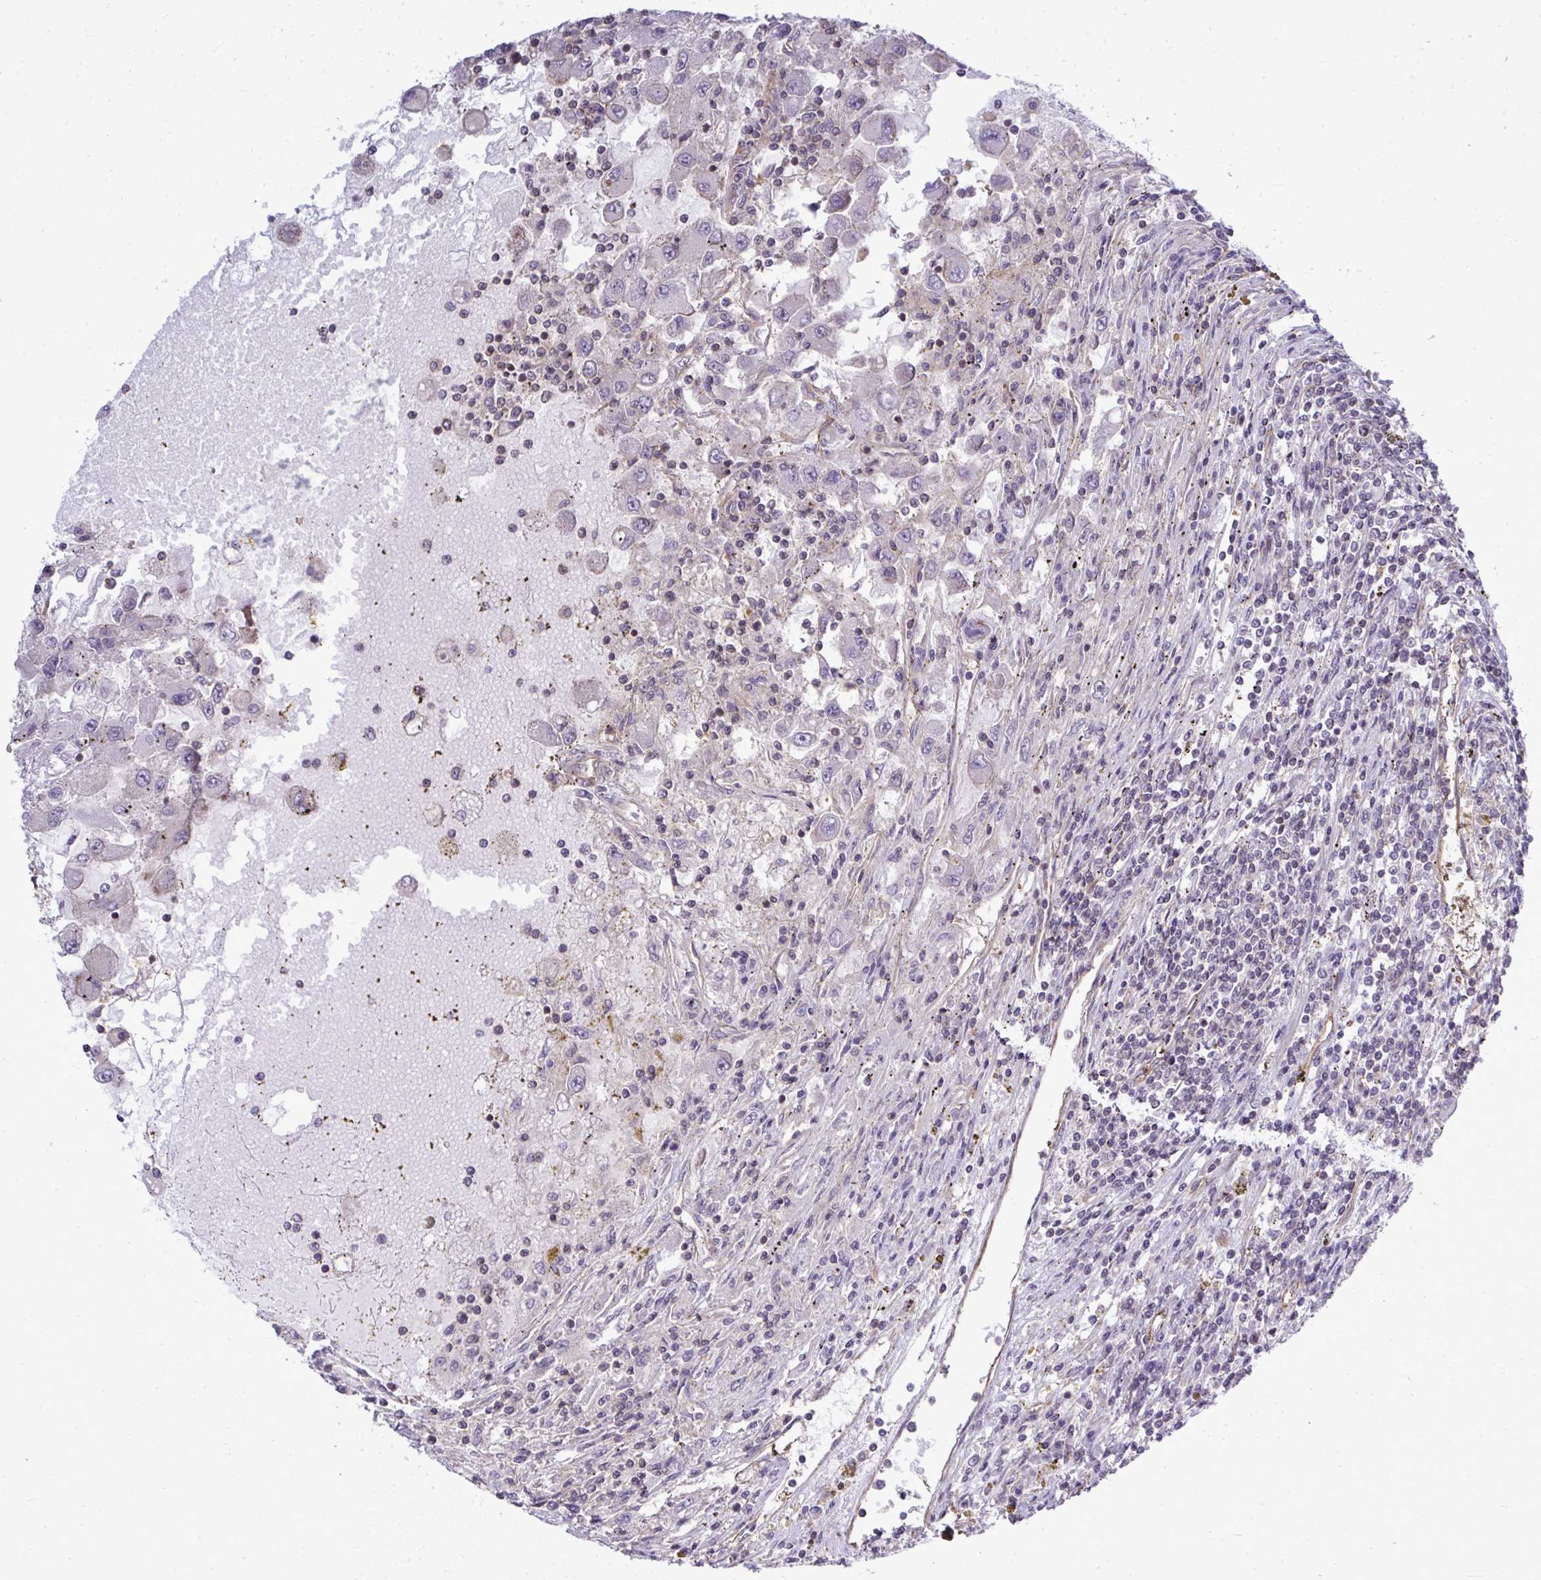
{"staining": {"intensity": "negative", "quantity": "none", "location": "none"}, "tissue": "renal cancer", "cell_type": "Tumor cells", "image_type": "cancer", "snomed": [{"axis": "morphology", "description": "Adenocarcinoma, NOS"}, {"axis": "topography", "description": "Kidney"}], "caption": "This is an IHC micrograph of renal adenocarcinoma. There is no staining in tumor cells.", "gene": "FUT10", "patient": {"sex": "female", "age": 67}}